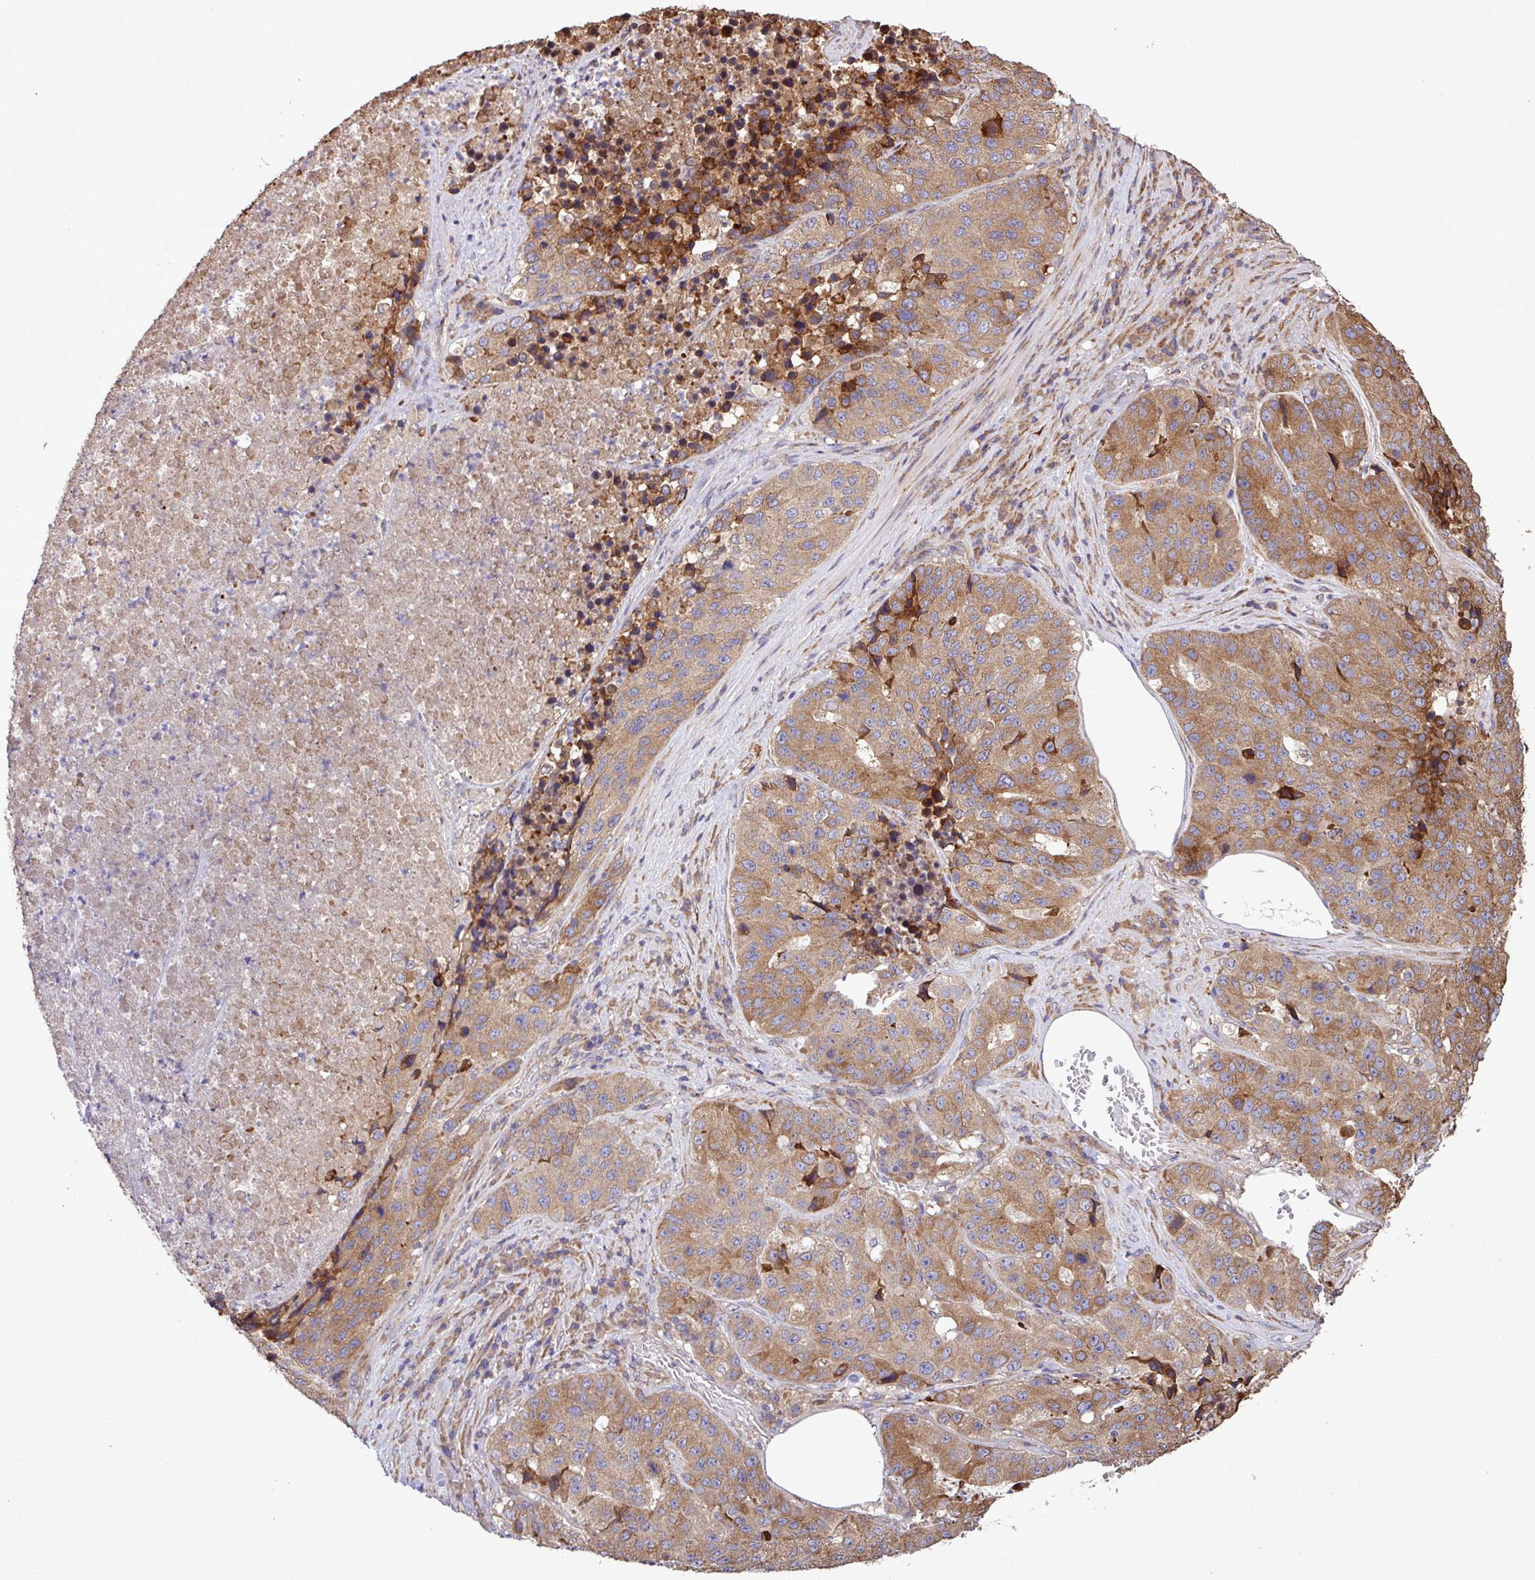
{"staining": {"intensity": "moderate", "quantity": ">75%", "location": "cytoplasmic/membranous"}, "tissue": "stomach cancer", "cell_type": "Tumor cells", "image_type": "cancer", "snomed": [{"axis": "morphology", "description": "Adenocarcinoma, NOS"}, {"axis": "topography", "description": "Stomach"}], "caption": "This is a photomicrograph of immunohistochemistry (IHC) staining of stomach adenocarcinoma, which shows moderate expression in the cytoplasmic/membranous of tumor cells.", "gene": "MEGF6", "patient": {"sex": "male", "age": 71}}